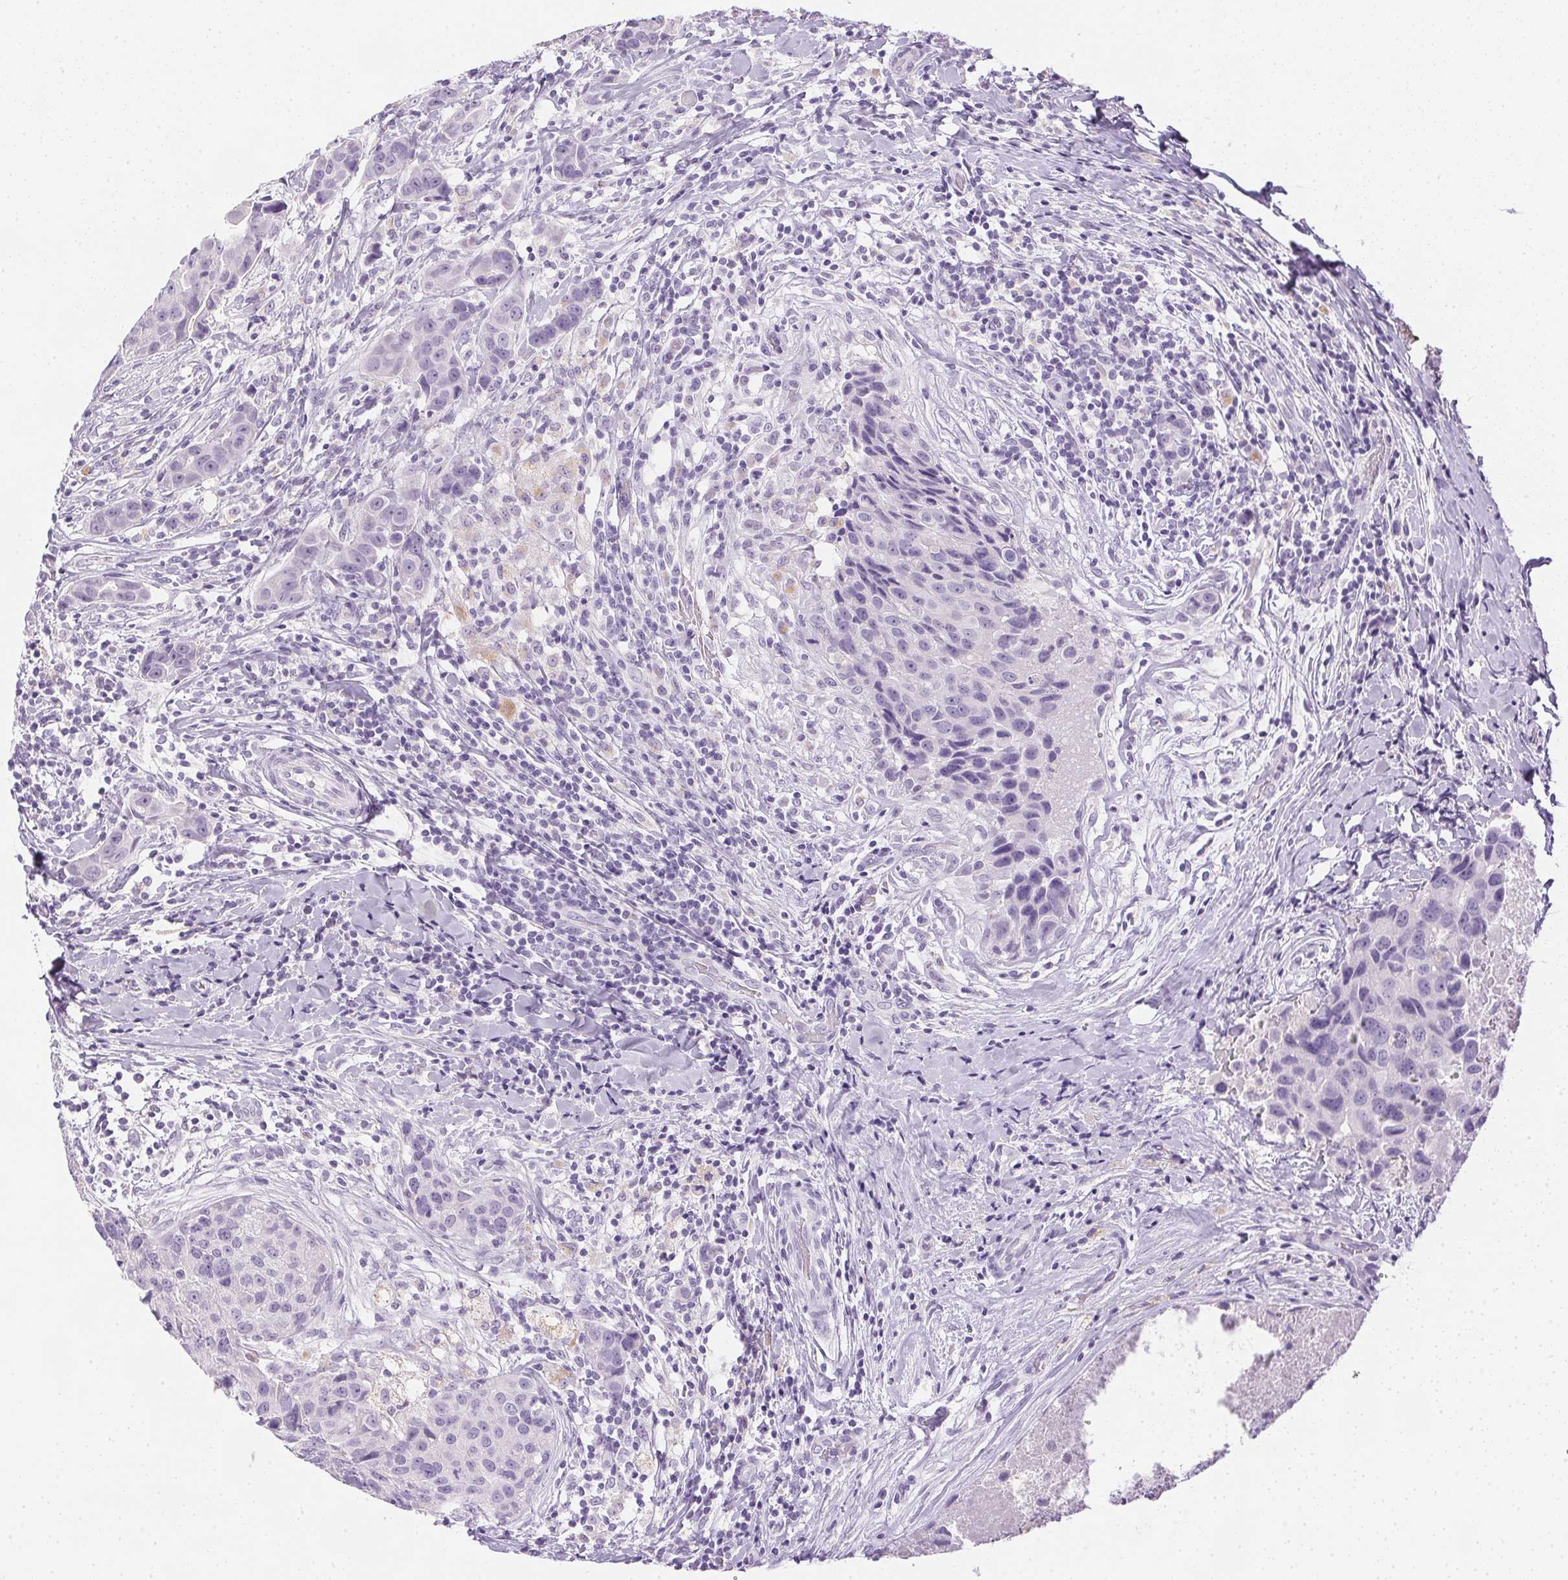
{"staining": {"intensity": "negative", "quantity": "none", "location": "none"}, "tissue": "breast cancer", "cell_type": "Tumor cells", "image_type": "cancer", "snomed": [{"axis": "morphology", "description": "Duct carcinoma"}, {"axis": "topography", "description": "Breast"}], "caption": "This is an IHC photomicrograph of human breast cancer (invasive ductal carcinoma). There is no staining in tumor cells.", "gene": "ATP6V1G3", "patient": {"sex": "female", "age": 24}}